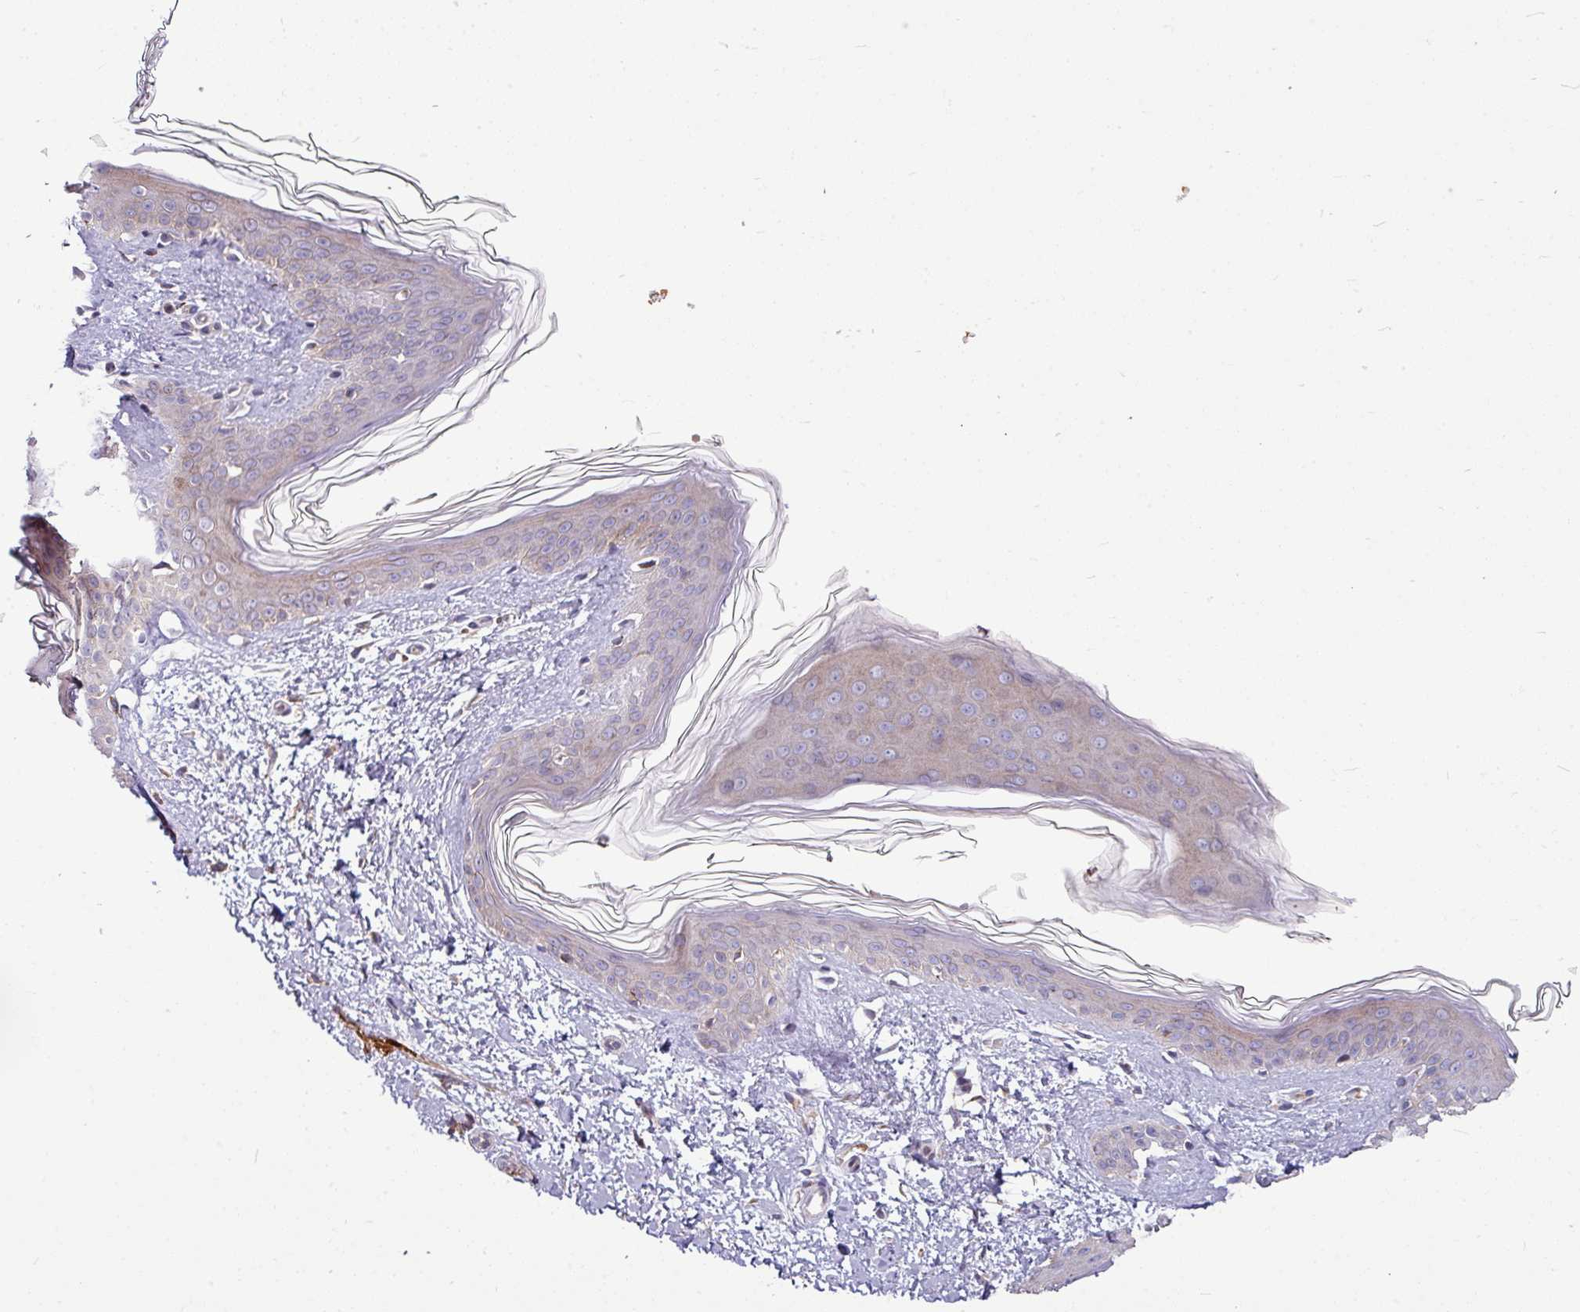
{"staining": {"intensity": "moderate", "quantity": ">75%", "location": "cytoplasmic/membranous"}, "tissue": "skin", "cell_type": "Fibroblasts", "image_type": "normal", "snomed": [{"axis": "morphology", "description": "Normal tissue, NOS"}, {"axis": "topography", "description": "Skin"}], "caption": "About >75% of fibroblasts in benign human skin demonstrate moderate cytoplasmic/membranous protein expression as visualized by brown immunohistochemical staining.", "gene": "LSM12", "patient": {"sex": "female", "age": 41}}